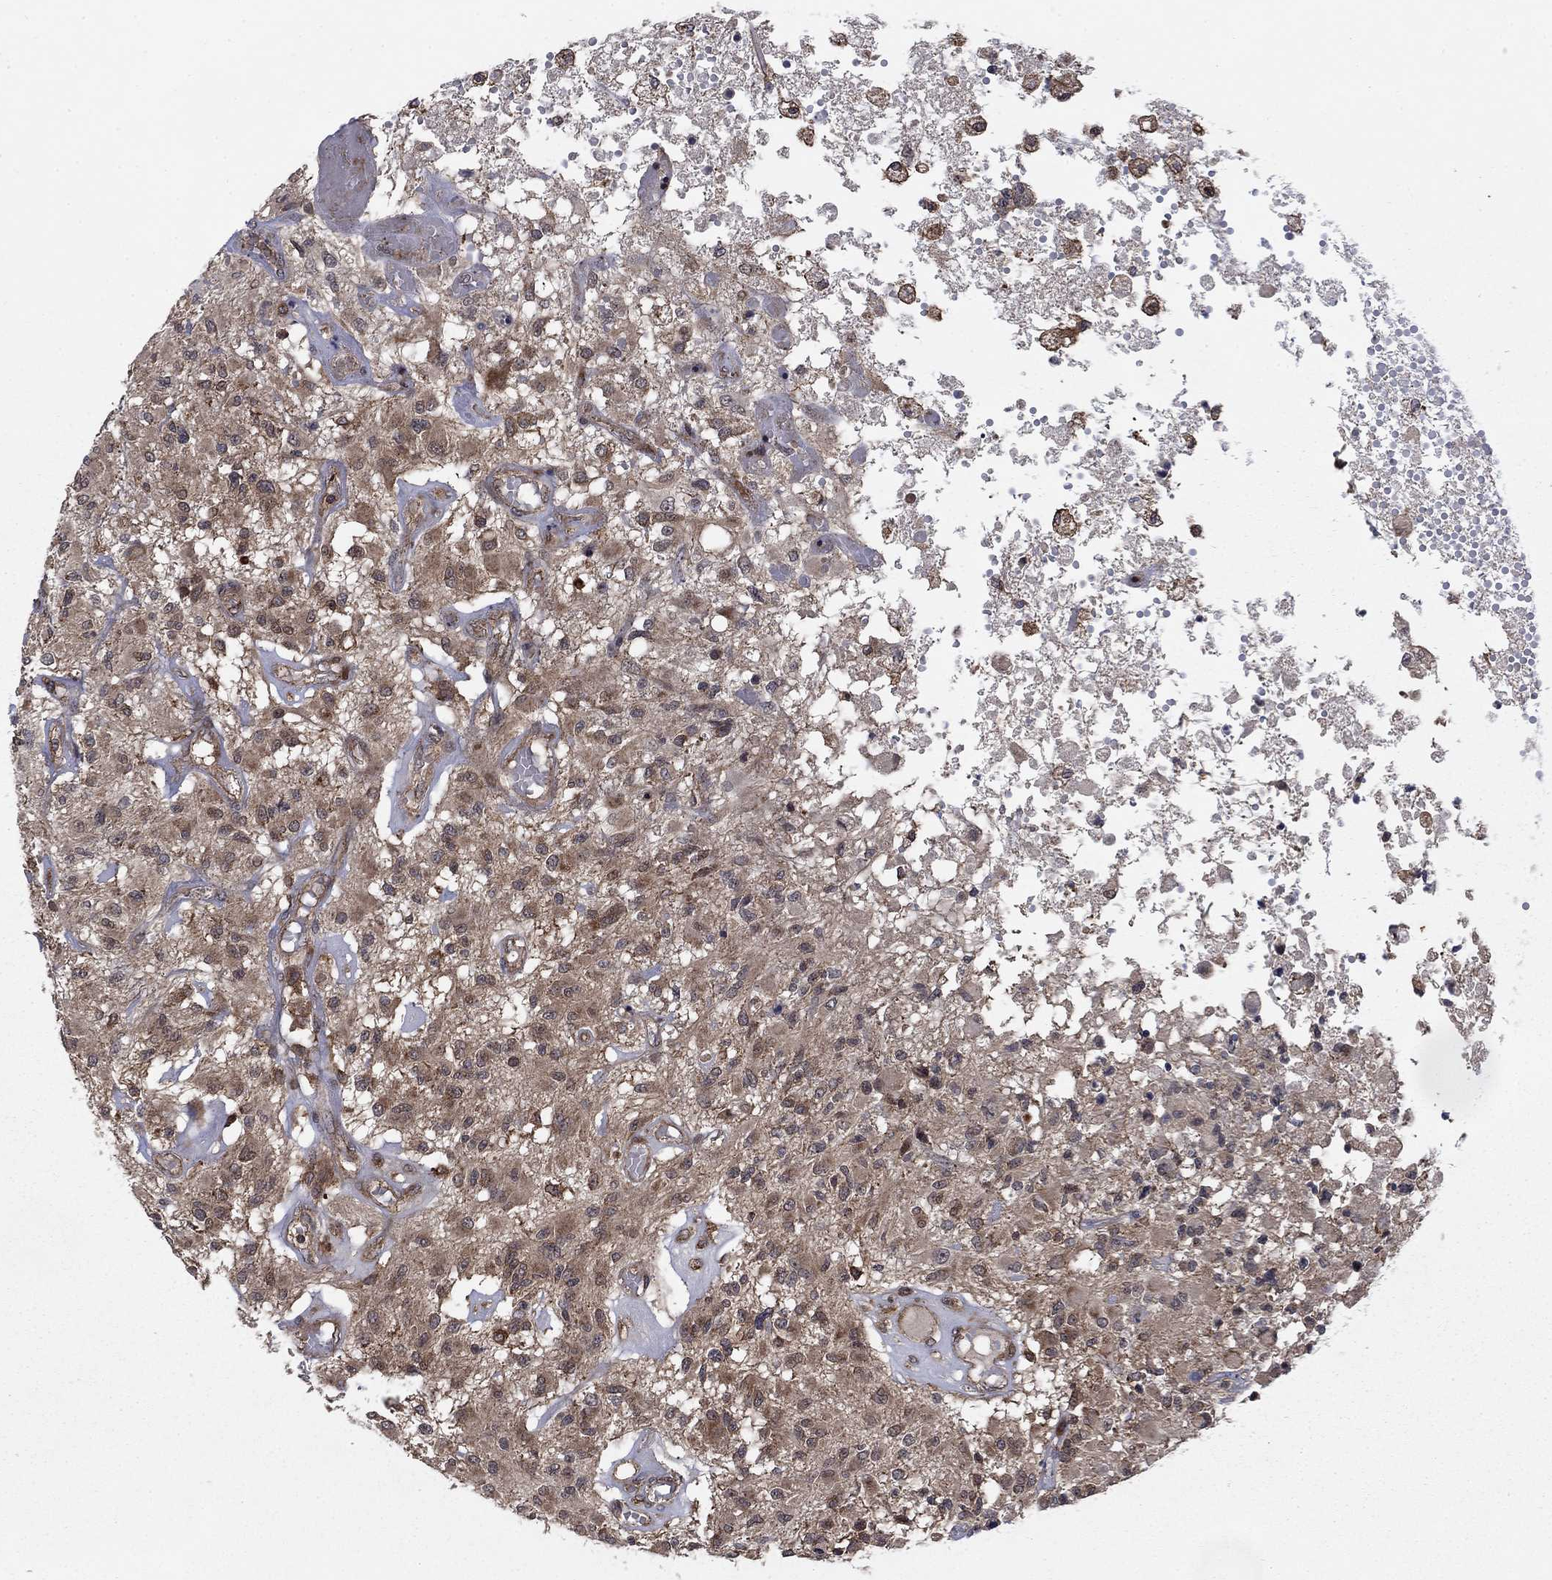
{"staining": {"intensity": "moderate", "quantity": "<25%", "location": "cytoplasmic/membranous"}, "tissue": "glioma", "cell_type": "Tumor cells", "image_type": "cancer", "snomed": [{"axis": "morphology", "description": "Glioma, malignant, High grade"}, {"axis": "topography", "description": "Brain"}], "caption": "A high-resolution micrograph shows immunohistochemistry staining of glioma, which displays moderate cytoplasmic/membranous positivity in approximately <25% of tumor cells. Ihc stains the protein of interest in brown and the nuclei are stained blue.", "gene": "IFI35", "patient": {"sex": "female", "age": 63}}